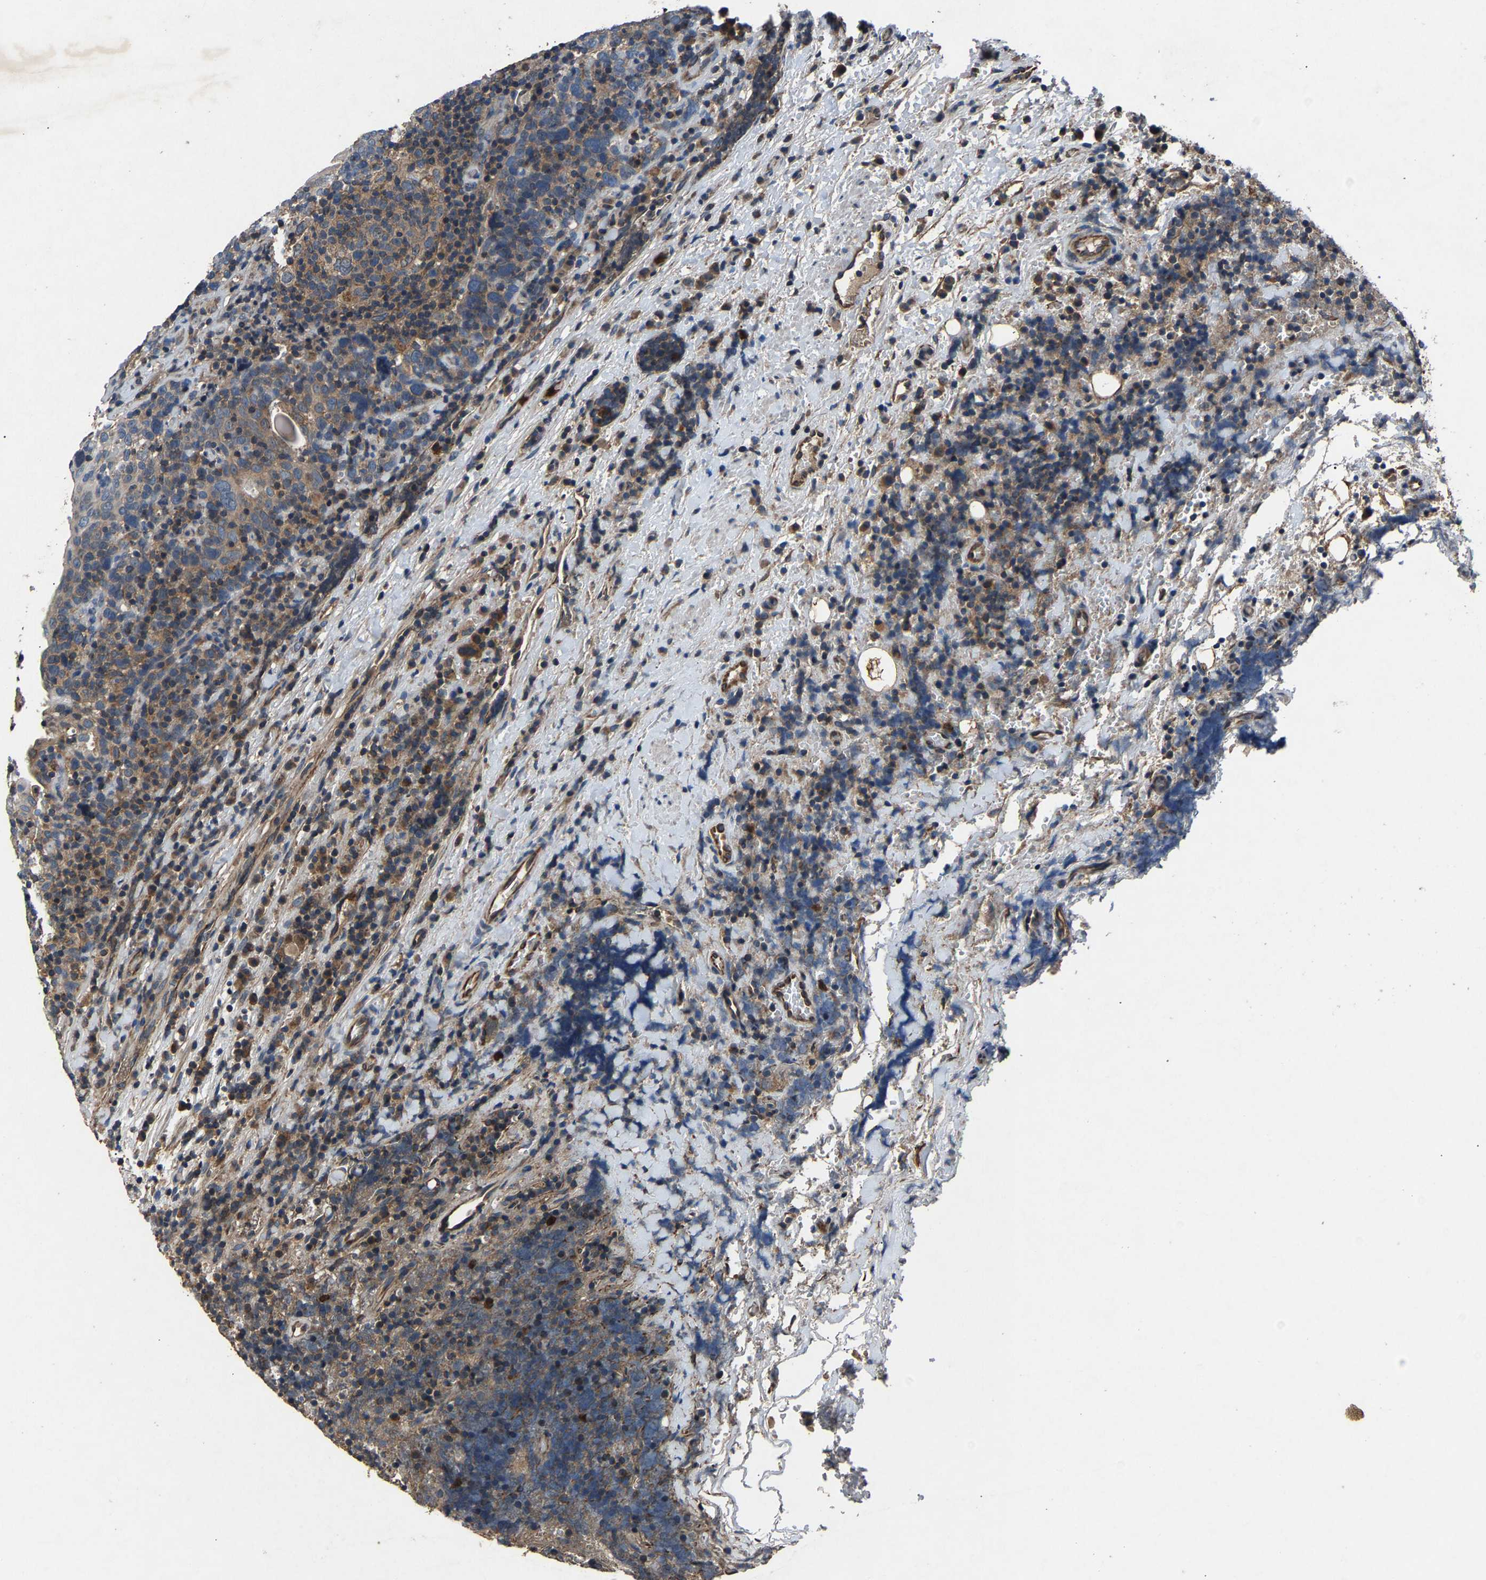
{"staining": {"intensity": "negative", "quantity": "none", "location": "none"}, "tissue": "head and neck cancer", "cell_type": "Tumor cells", "image_type": "cancer", "snomed": [{"axis": "morphology", "description": "Squamous cell carcinoma, NOS"}, {"axis": "morphology", "description": "Squamous cell carcinoma, metastatic, NOS"}, {"axis": "topography", "description": "Lymph node"}, {"axis": "topography", "description": "Head-Neck"}], "caption": "Photomicrograph shows no significant protein staining in tumor cells of head and neck metastatic squamous cell carcinoma.", "gene": "PPID", "patient": {"sex": "male", "age": 62}}